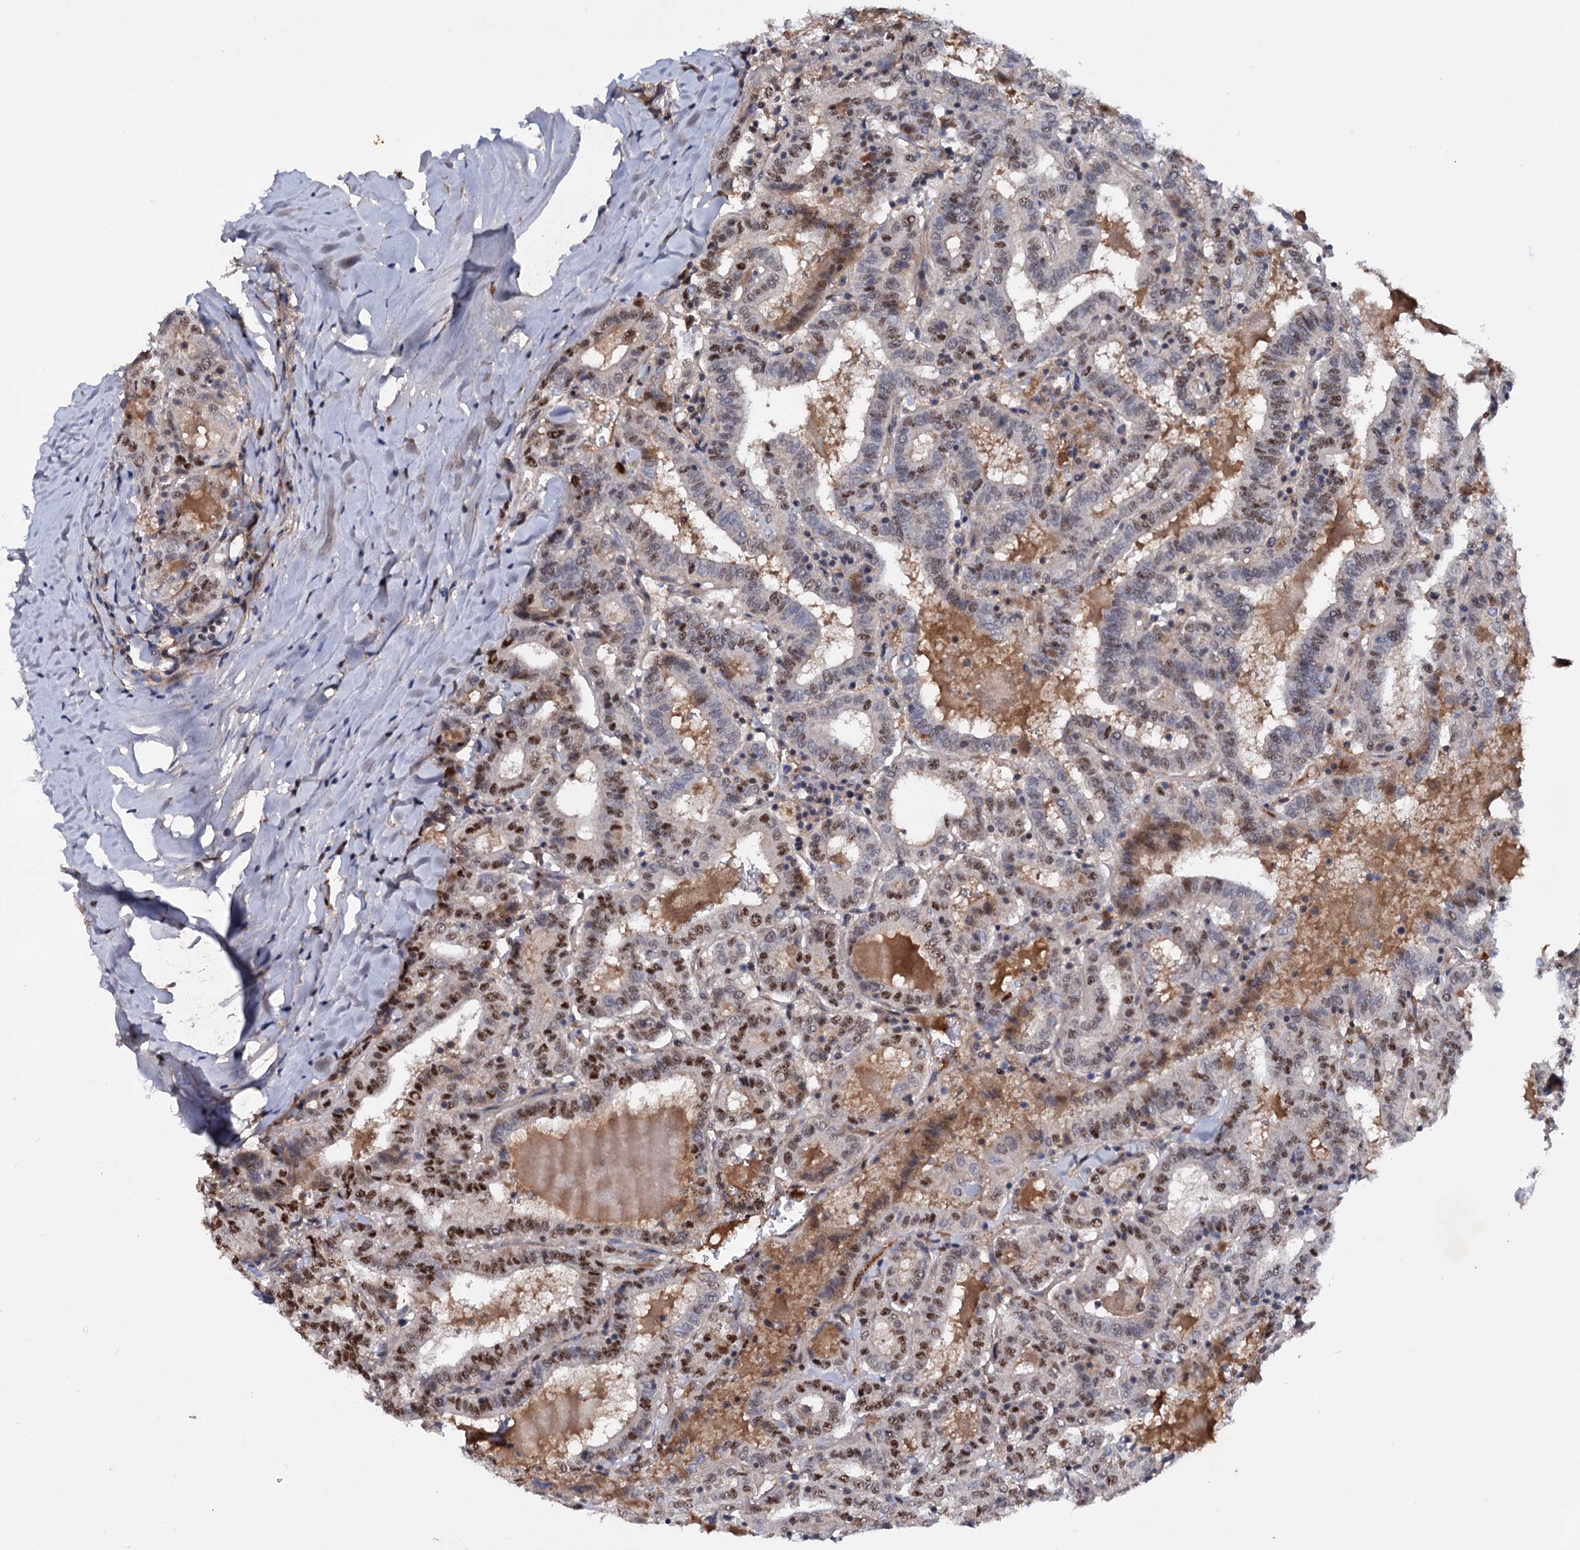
{"staining": {"intensity": "strong", "quantity": "25%-75%", "location": "nuclear"}, "tissue": "thyroid cancer", "cell_type": "Tumor cells", "image_type": "cancer", "snomed": [{"axis": "morphology", "description": "Papillary adenocarcinoma, NOS"}, {"axis": "topography", "description": "Thyroid gland"}], "caption": "There is high levels of strong nuclear positivity in tumor cells of thyroid cancer (papillary adenocarcinoma), as demonstrated by immunohistochemical staining (brown color).", "gene": "TBC1D12", "patient": {"sex": "female", "age": 72}}